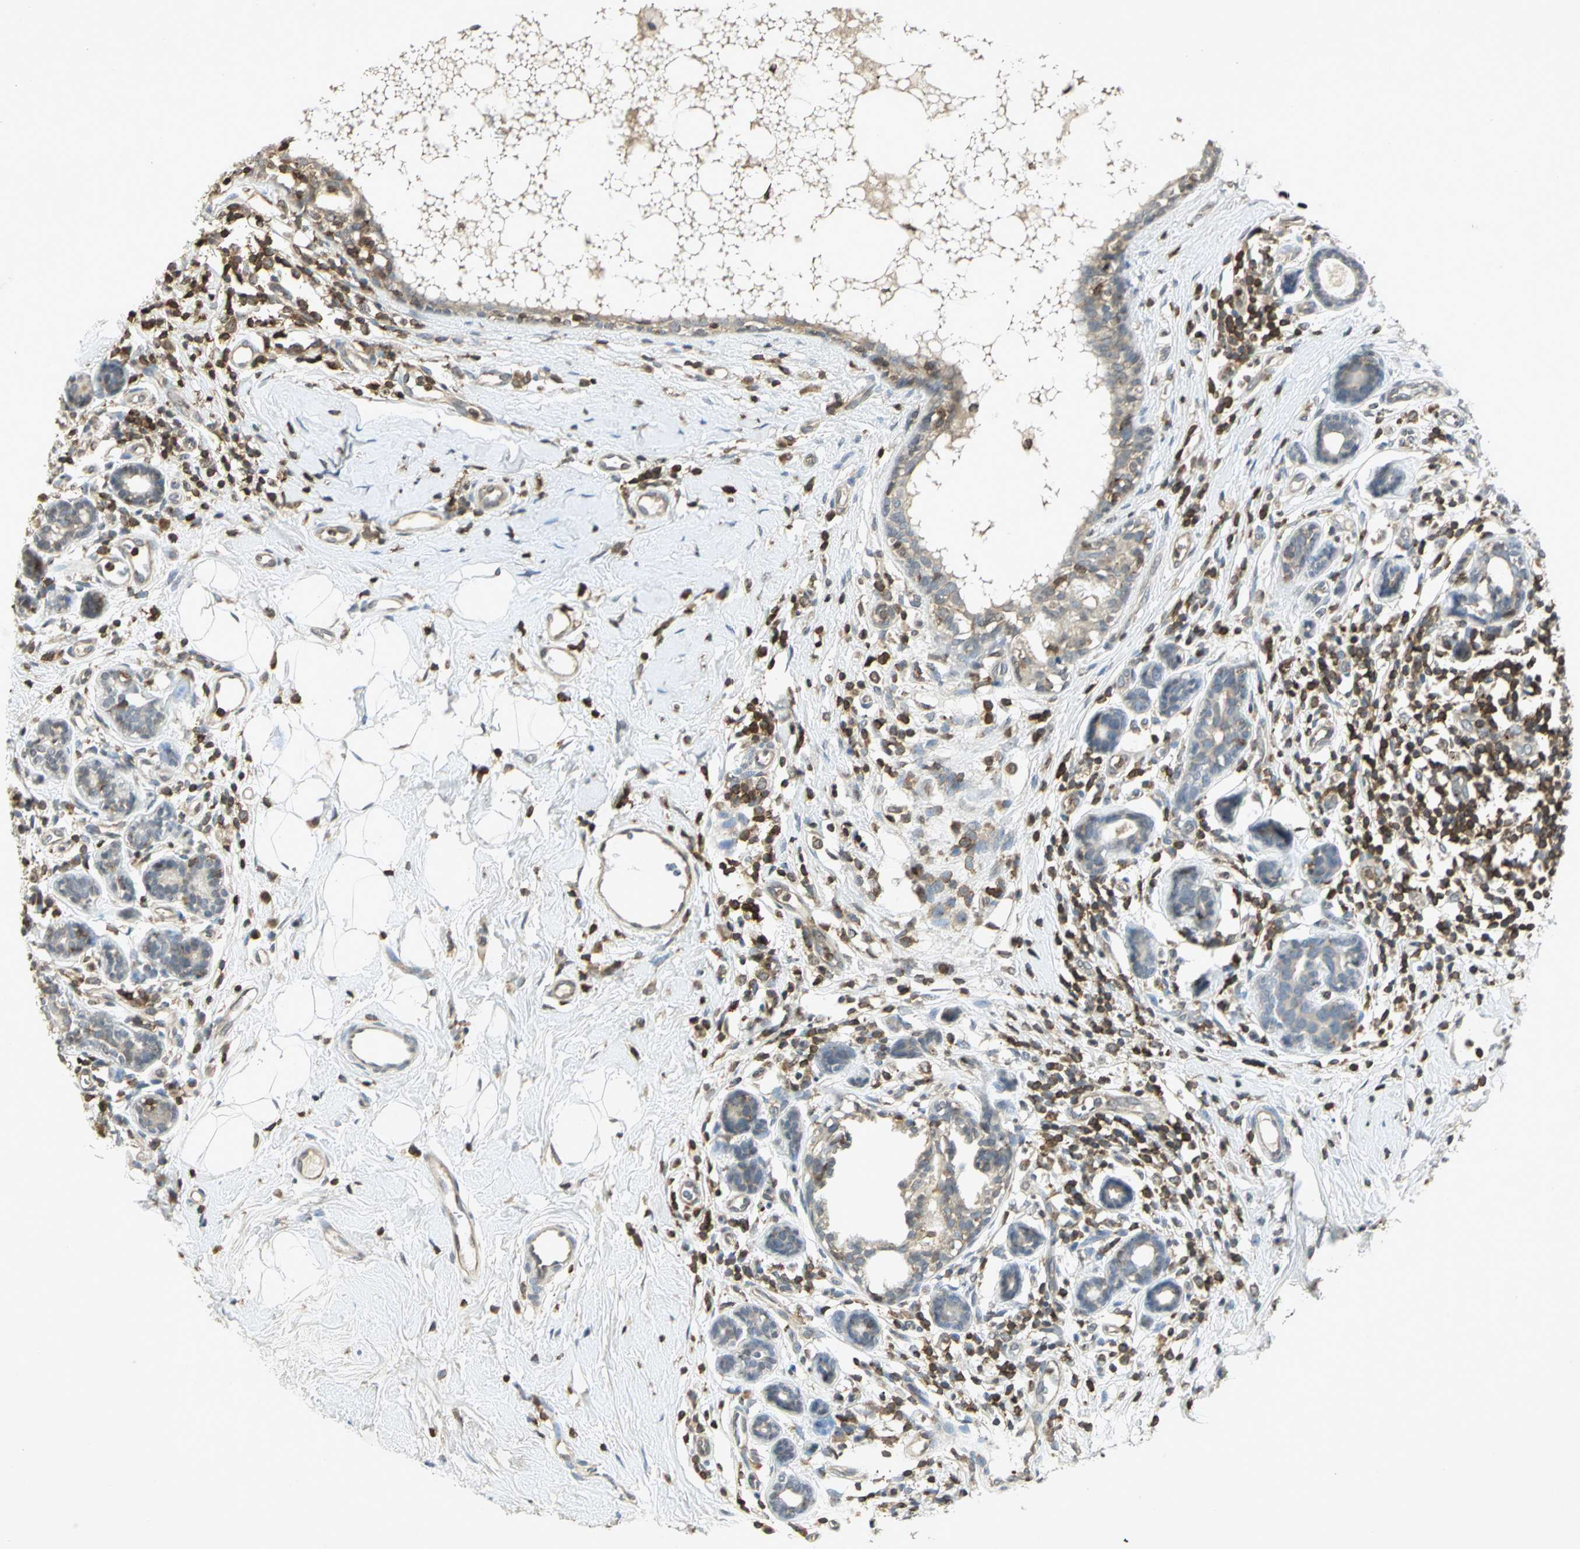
{"staining": {"intensity": "weak", "quantity": "<25%", "location": "cytoplasmic/membranous"}, "tissue": "breast cancer", "cell_type": "Tumor cells", "image_type": "cancer", "snomed": [{"axis": "morphology", "description": "Duct carcinoma"}, {"axis": "topography", "description": "Breast"}], "caption": "Immunohistochemical staining of human breast cancer reveals no significant positivity in tumor cells.", "gene": "IL16", "patient": {"sex": "female", "age": 40}}